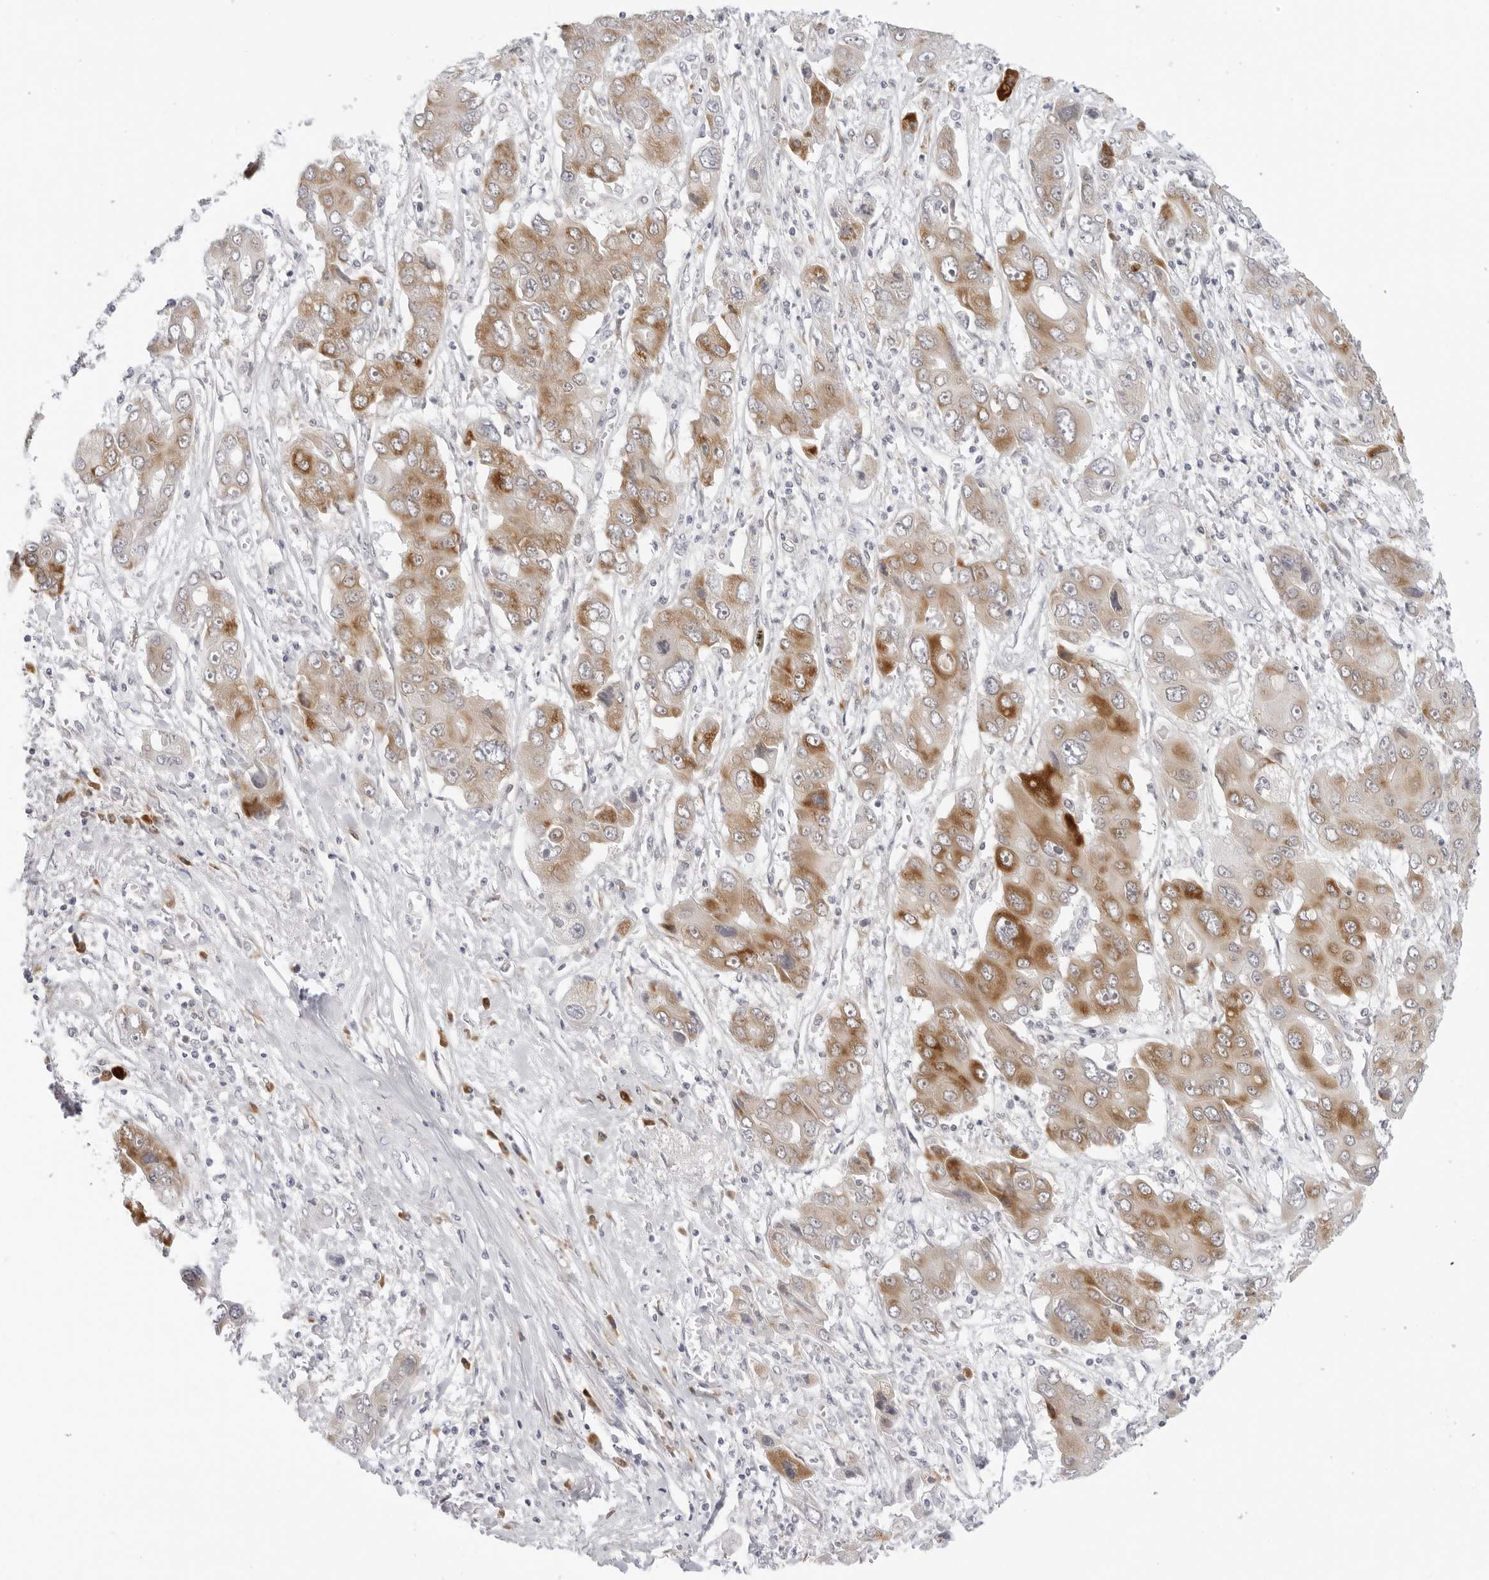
{"staining": {"intensity": "moderate", "quantity": ">75%", "location": "cytoplasmic/membranous"}, "tissue": "liver cancer", "cell_type": "Tumor cells", "image_type": "cancer", "snomed": [{"axis": "morphology", "description": "Cholangiocarcinoma"}, {"axis": "topography", "description": "Liver"}], "caption": "Protein staining by IHC shows moderate cytoplasmic/membranous expression in about >75% of tumor cells in liver cancer.", "gene": "EDN2", "patient": {"sex": "male", "age": 67}}